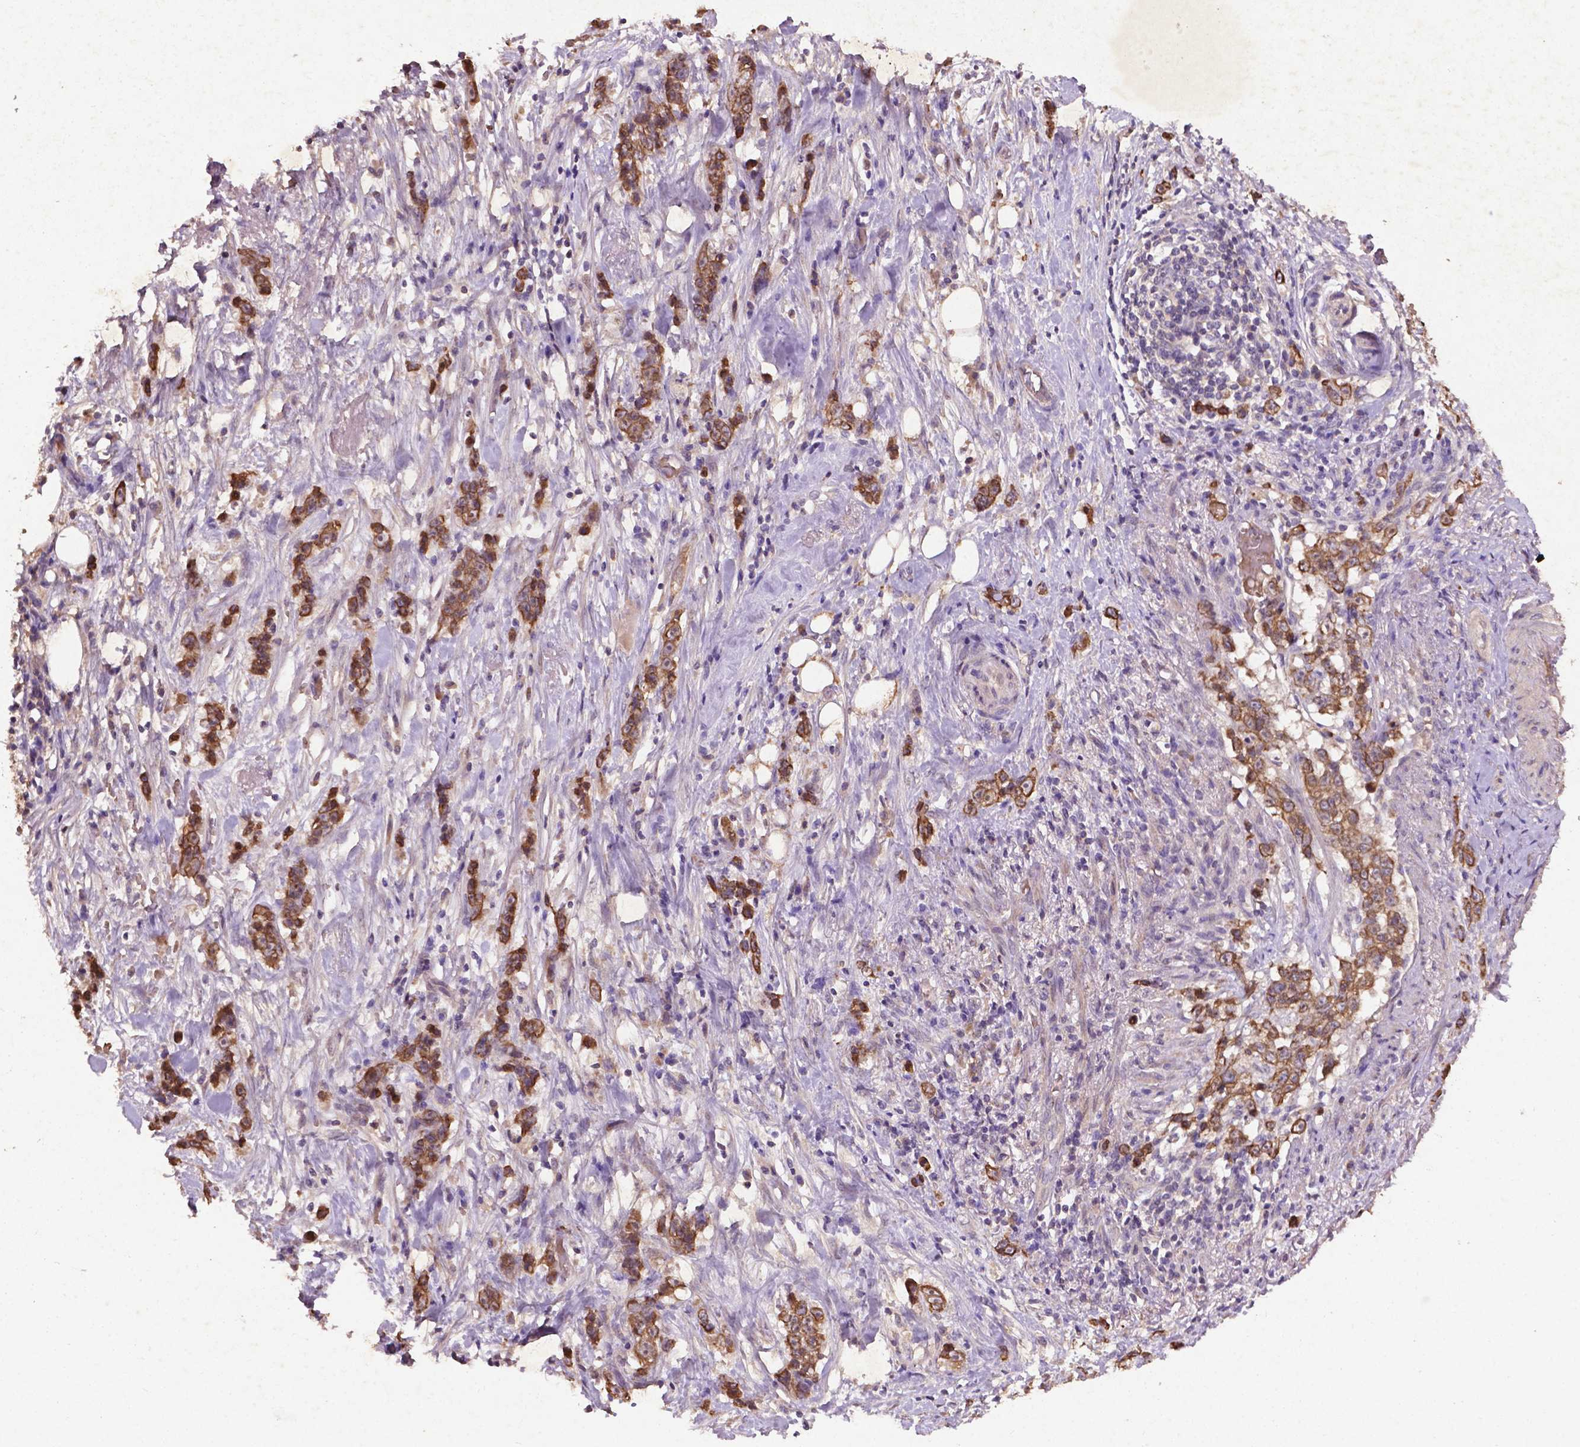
{"staining": {"intensity": "strong", "quantity": ">75%", "location": "cytoplasmic/membranous"}, "tissue": "stomach cancer", "cell_type": "Tumor cells", "image_type": "cancer", "snomed": [{"axis": "morphology", "description": "Adenocarcinoma, NOS"}, {"axis": "topography", "description": "Stomach, lower"}], "caption": "The histopathology image reveals staining of stomach cancer, revealing strong cytoplasmic/membranous protein expression (brown color) within tumor cells.", "gene": "COQ2", "patient": {"sex": "male", "age": 88}}